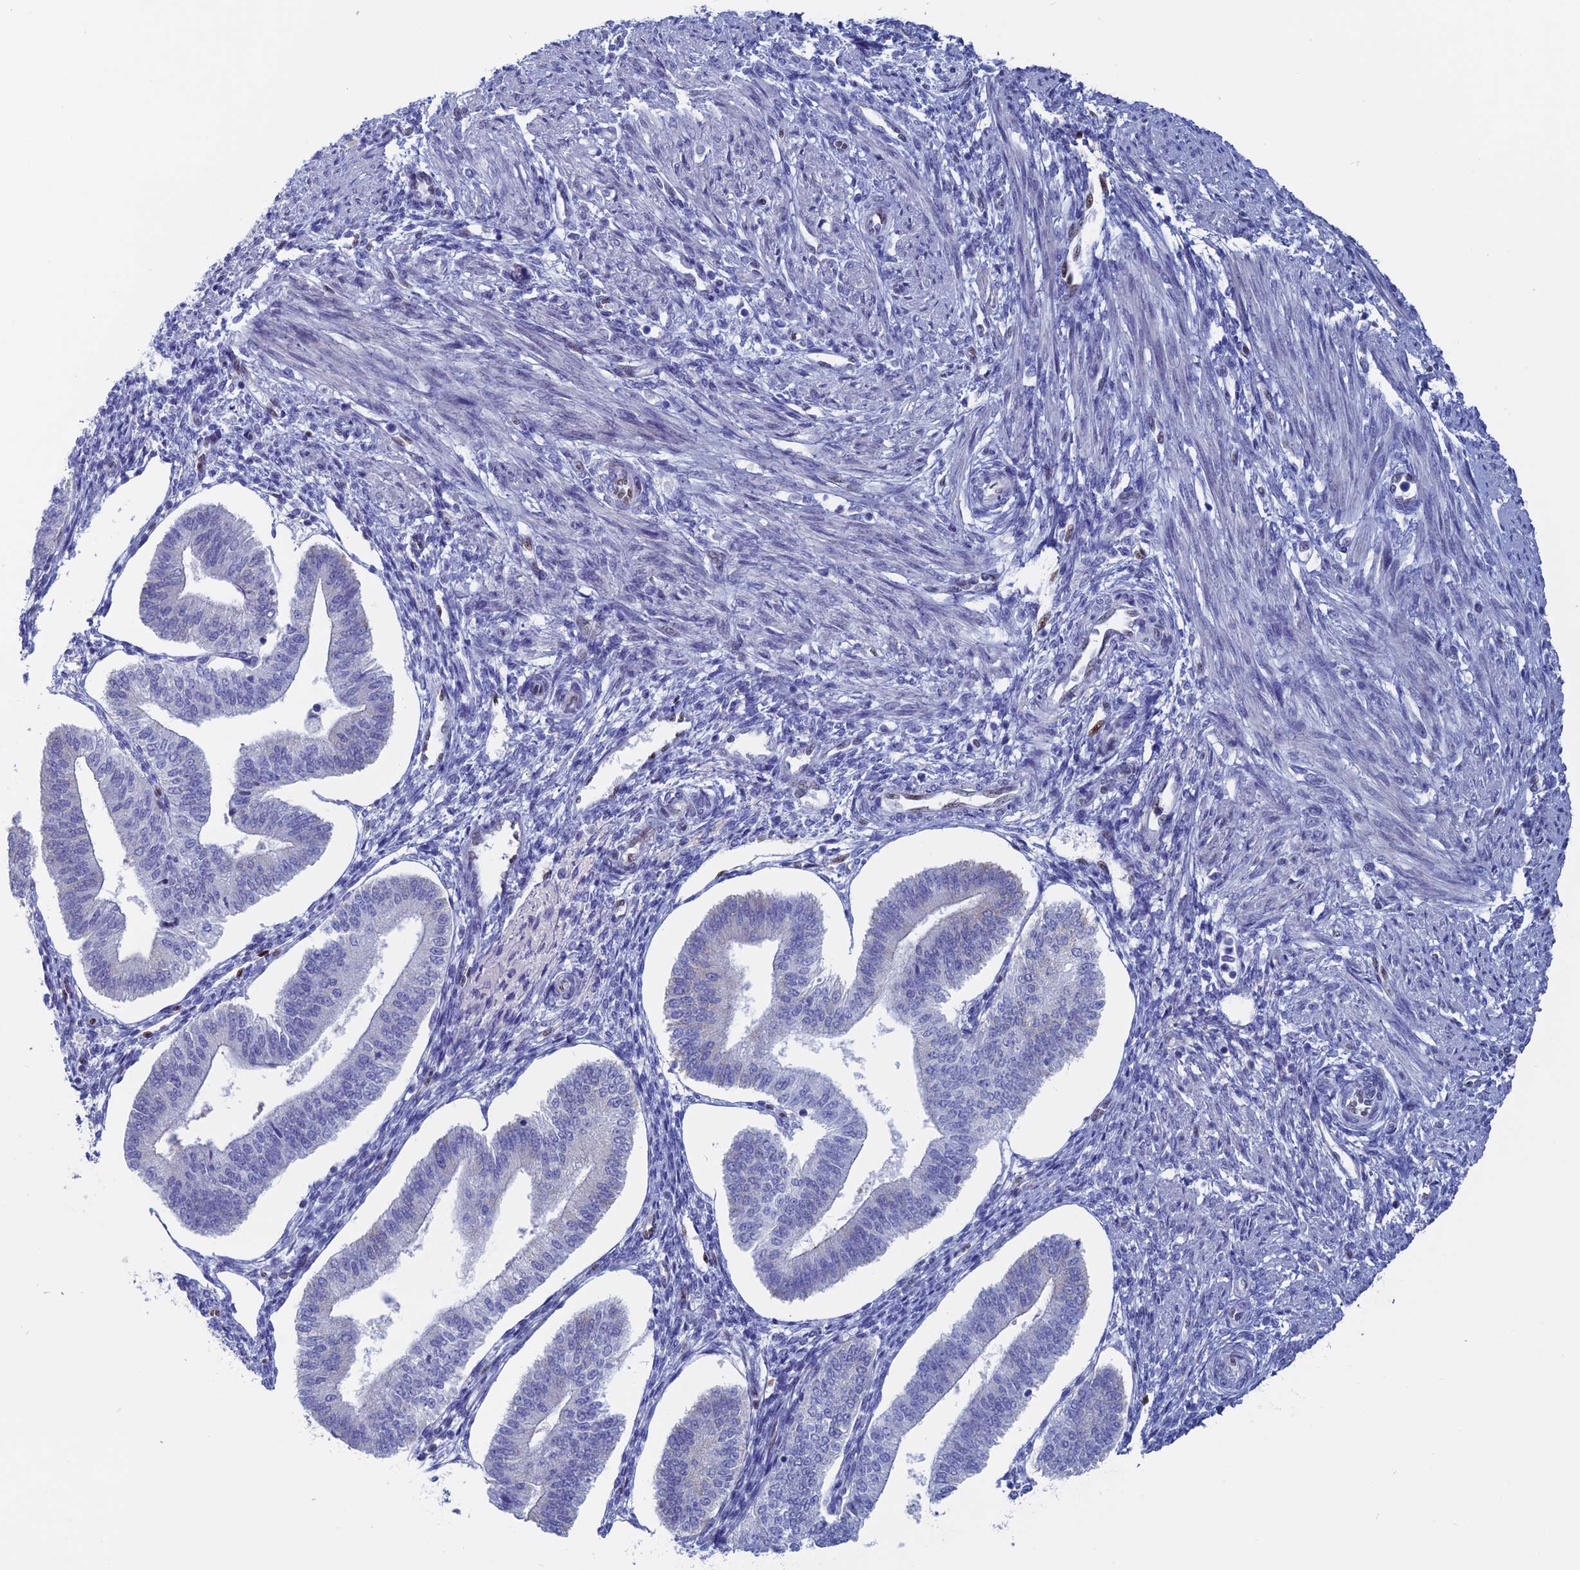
{"staining": {"intensity": "negative", "quantity": "none", "location": "none"}, "tissue": "endometrium", "cell_type": "Cells in endometrial stroma", "image_type": "normal", "snomed": [{"axis": "morphology", "description": "Normal tissue, NOS"}, {"axis": "topography", "description": "Endometrium"}], "caption": "Human endometrium stained for a protein using IHC demonstrates no staining in cells in endometrial stroma.", "gene": "NOL4L", "patient": {"sex": "female", "age": 34}}